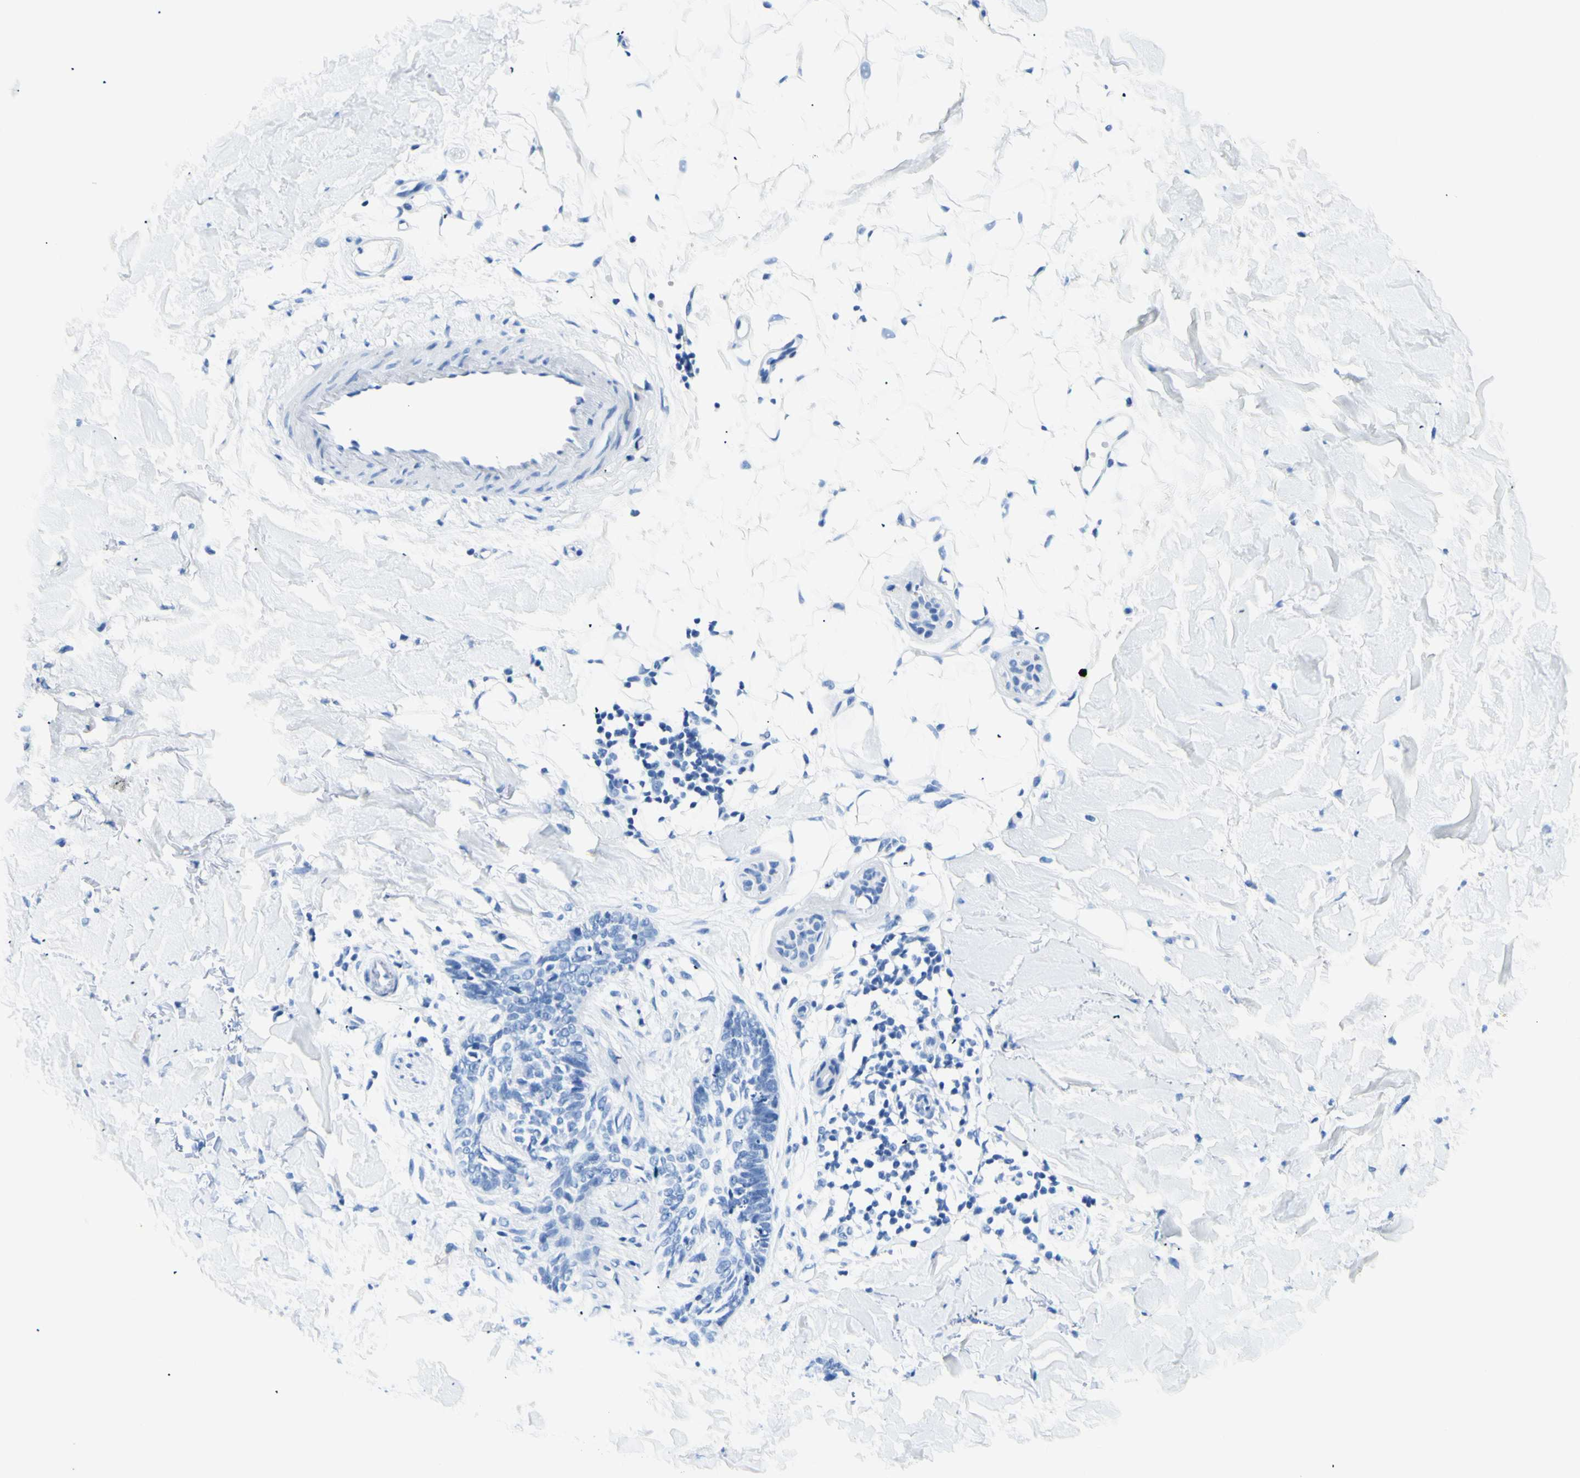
{"staining": {"intensity": "negative", "quantity": "none", "location": "none"}, "tissue": "skin cancer", "cell_type": "Tumor cells", "image_type": "cancer", "snomed": [{"axis": "morphology", "description": "Basal cell carcinoma"}, {"axis": "topography", "description": "Skin"}], "caption": "Photomicrograph shows no protein staining in tumor cells of basal cell carcinoma (skin) tissue.", "gene": "MYH2", "patient": {"sex": "female", "age": 58}}